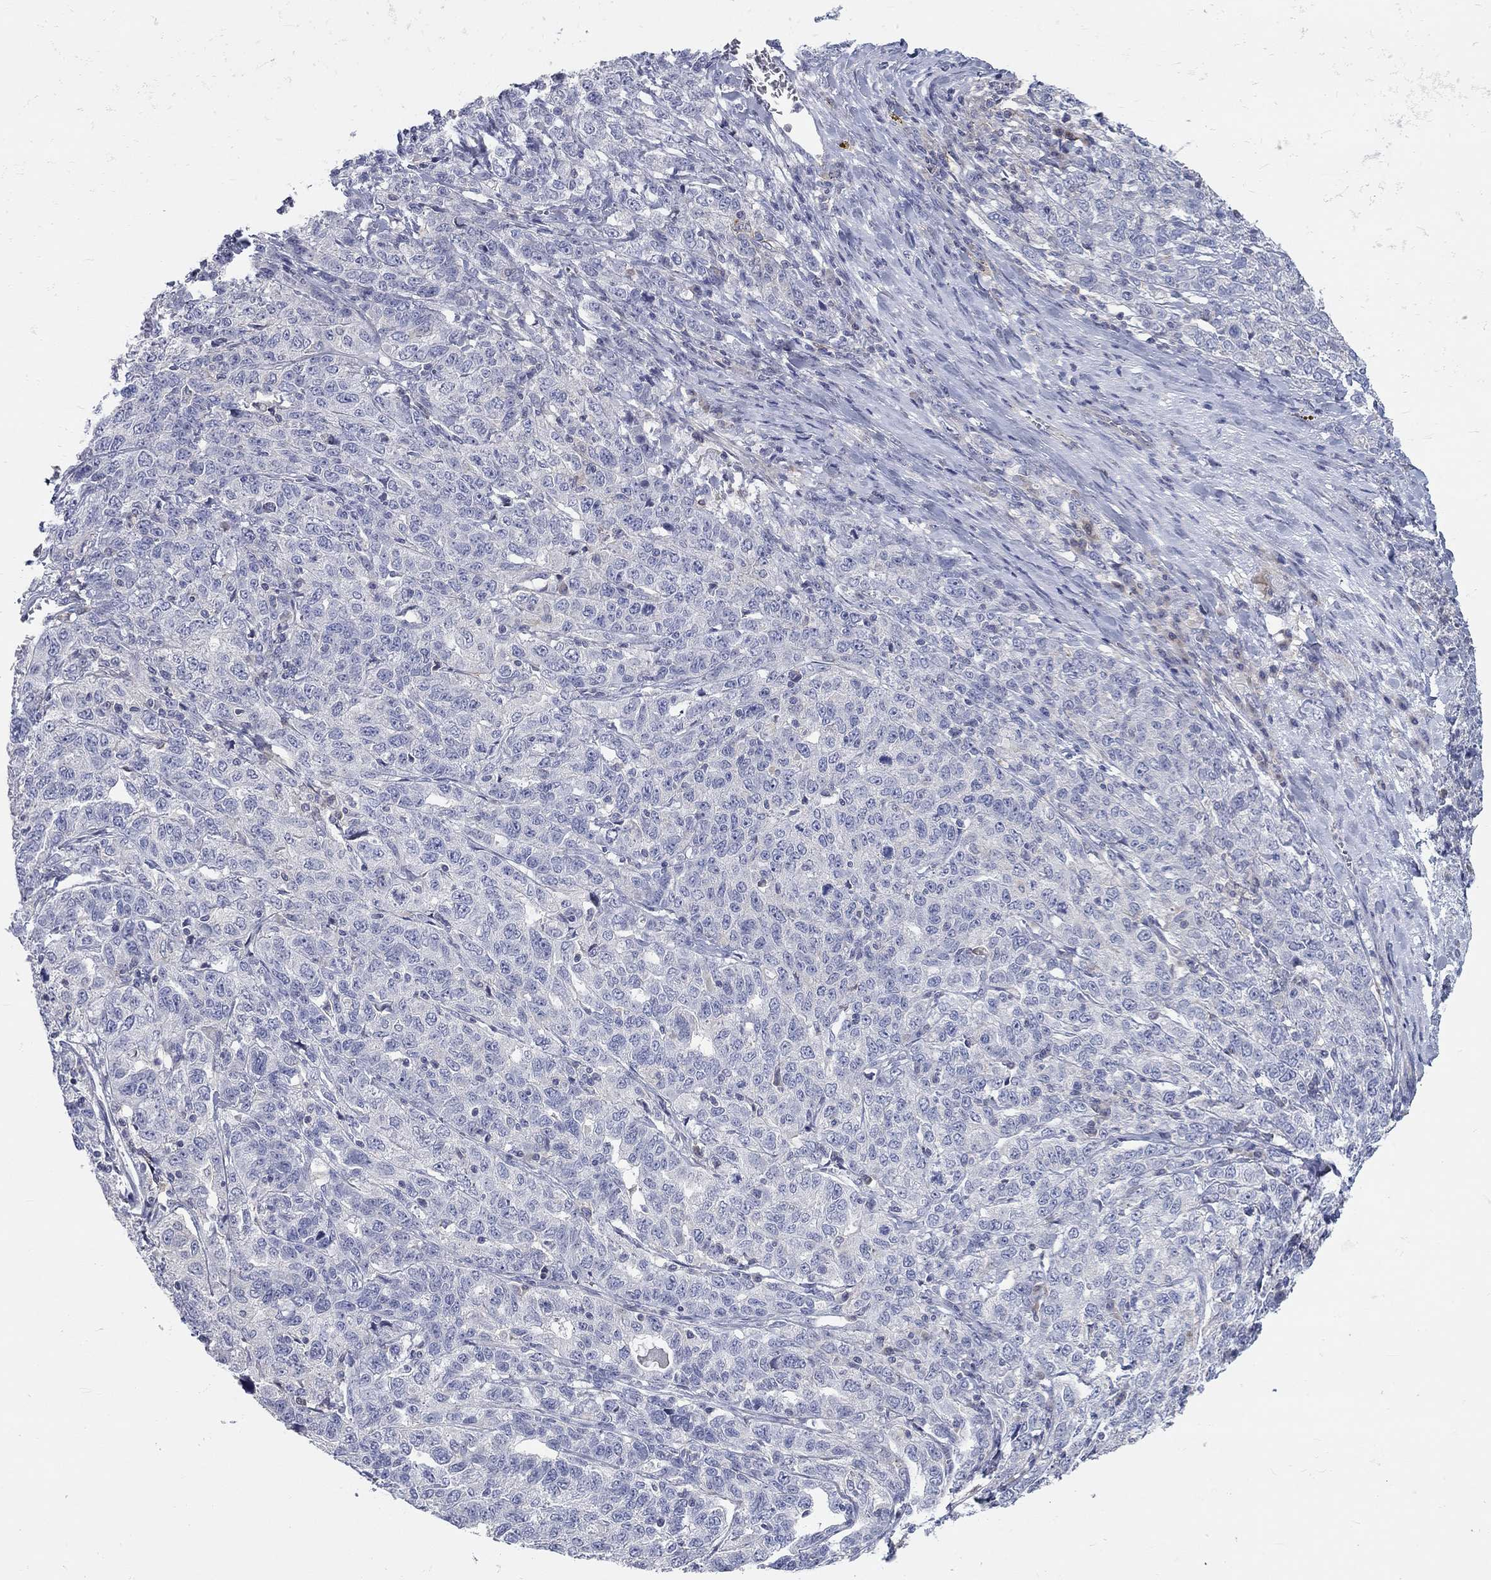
{"staining": {"intensity": "negative", "quantity": "none", "location": "none"}, "tissue": "ovarian cancer", "cell_type": "Tumor cells", "image_type": "cancer", "snomed": [{"axis": "morphology", "description": "Cystadenocarcinoma, serous, NOS"}, {"axis": "topography", "description": "Ovary"}], "caption": "High power microscopy image of an immunohistochemistry (IHC) photomicrograph of ovarian cancer (serous cystadenocarcinoma), revealing no significant expression in tumor cells.", "gene": "PCDHGA10", "patient": {"sex": "female", "age": 71}}